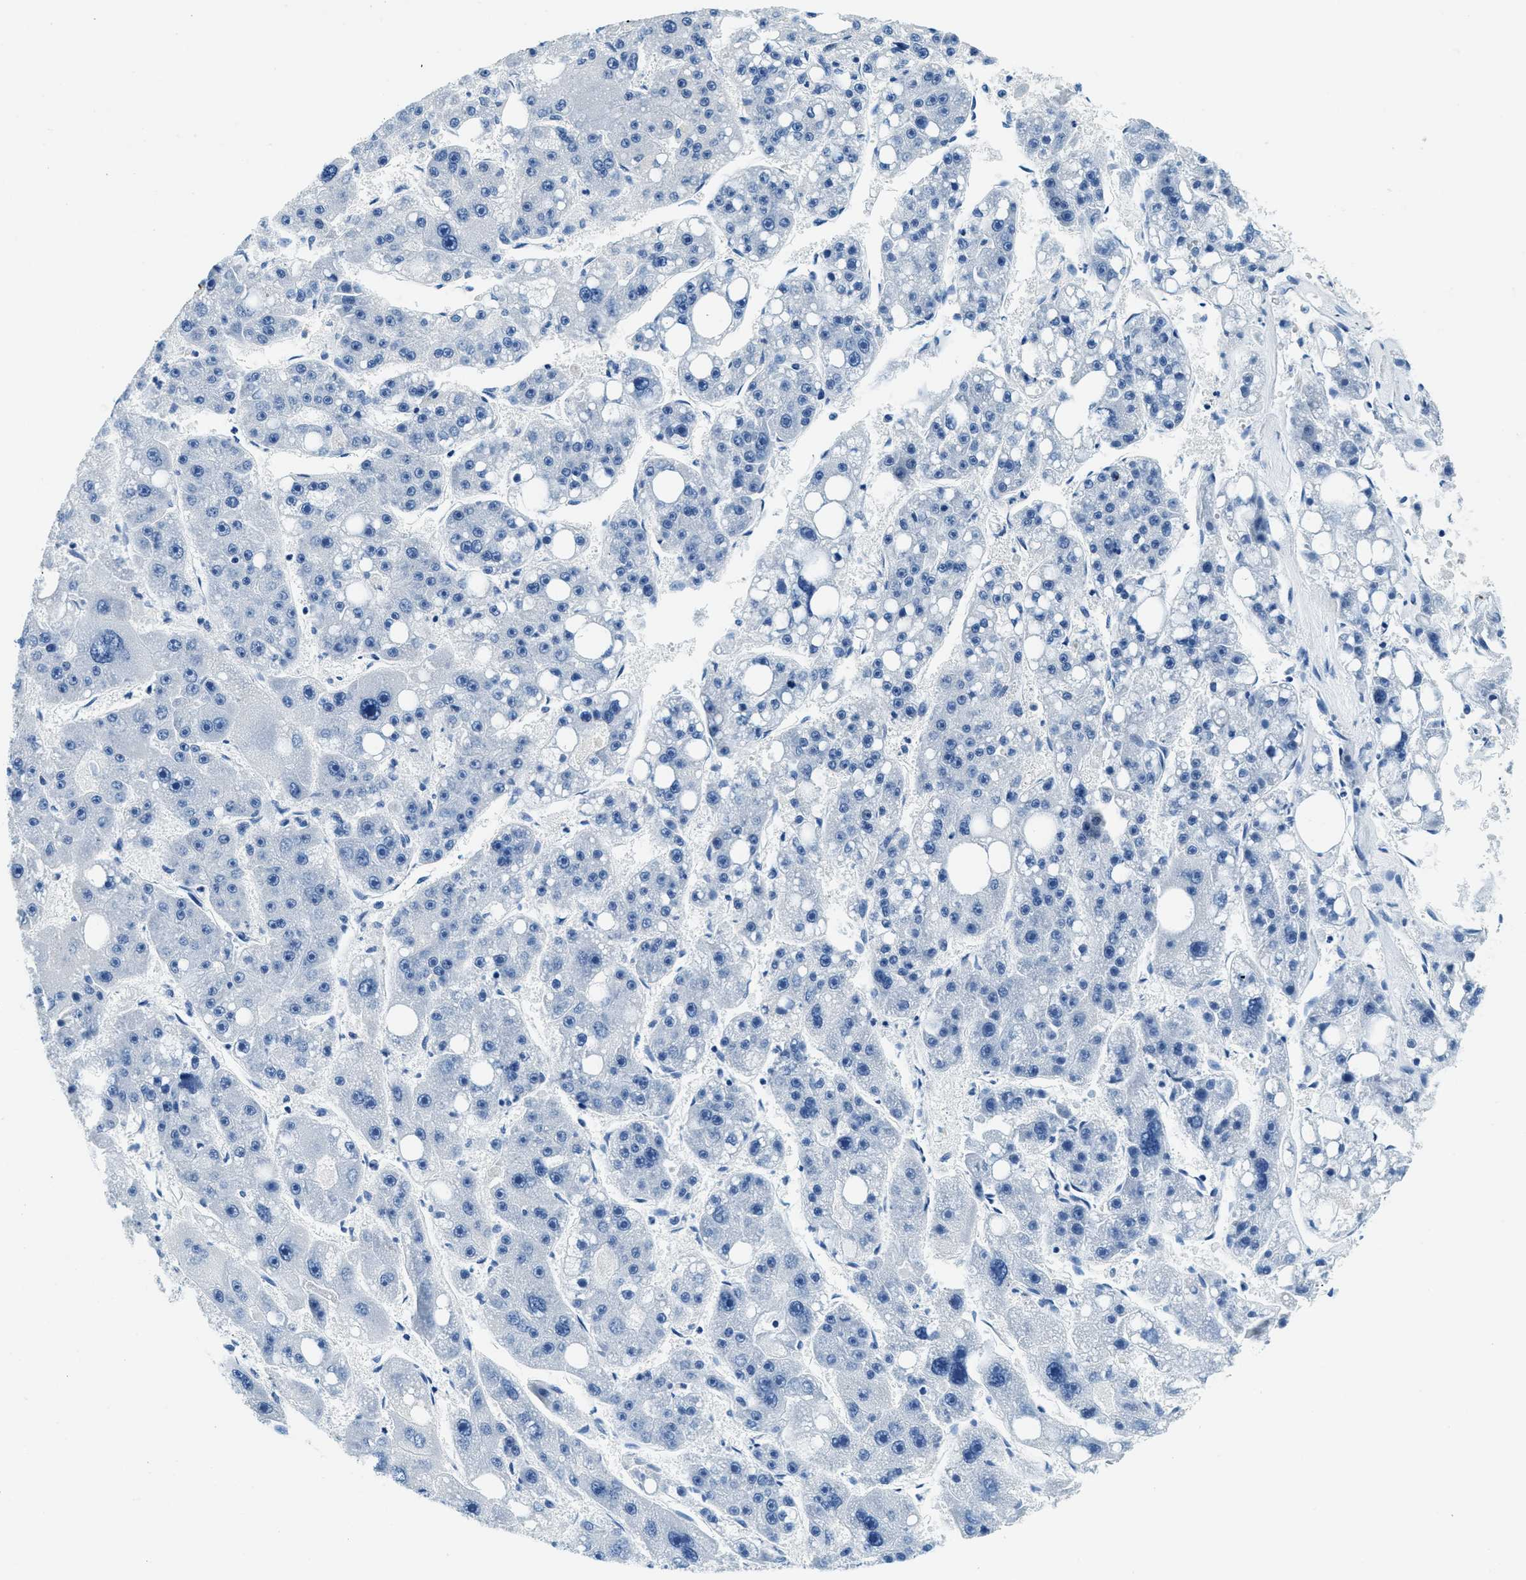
{"staining": {"intensity": "negative", "quantity": "none", "location": "none"}, "tissue": "liver cancer", "cell_type": "Tumor cells", "image_type": "cancer", "snomed": [{"axis": "morphology", "description": "Carcinoma, Hepatocellular, NOS"}, {"axis": "topography", "description": "Liver"}], "caption": "IHC of human liver cancer (hepatocellular carcinoma) demonstrates no positivity in tumor cells.", "gene": "UBAC2", "patient": {"sex": "female", "age": 61}}